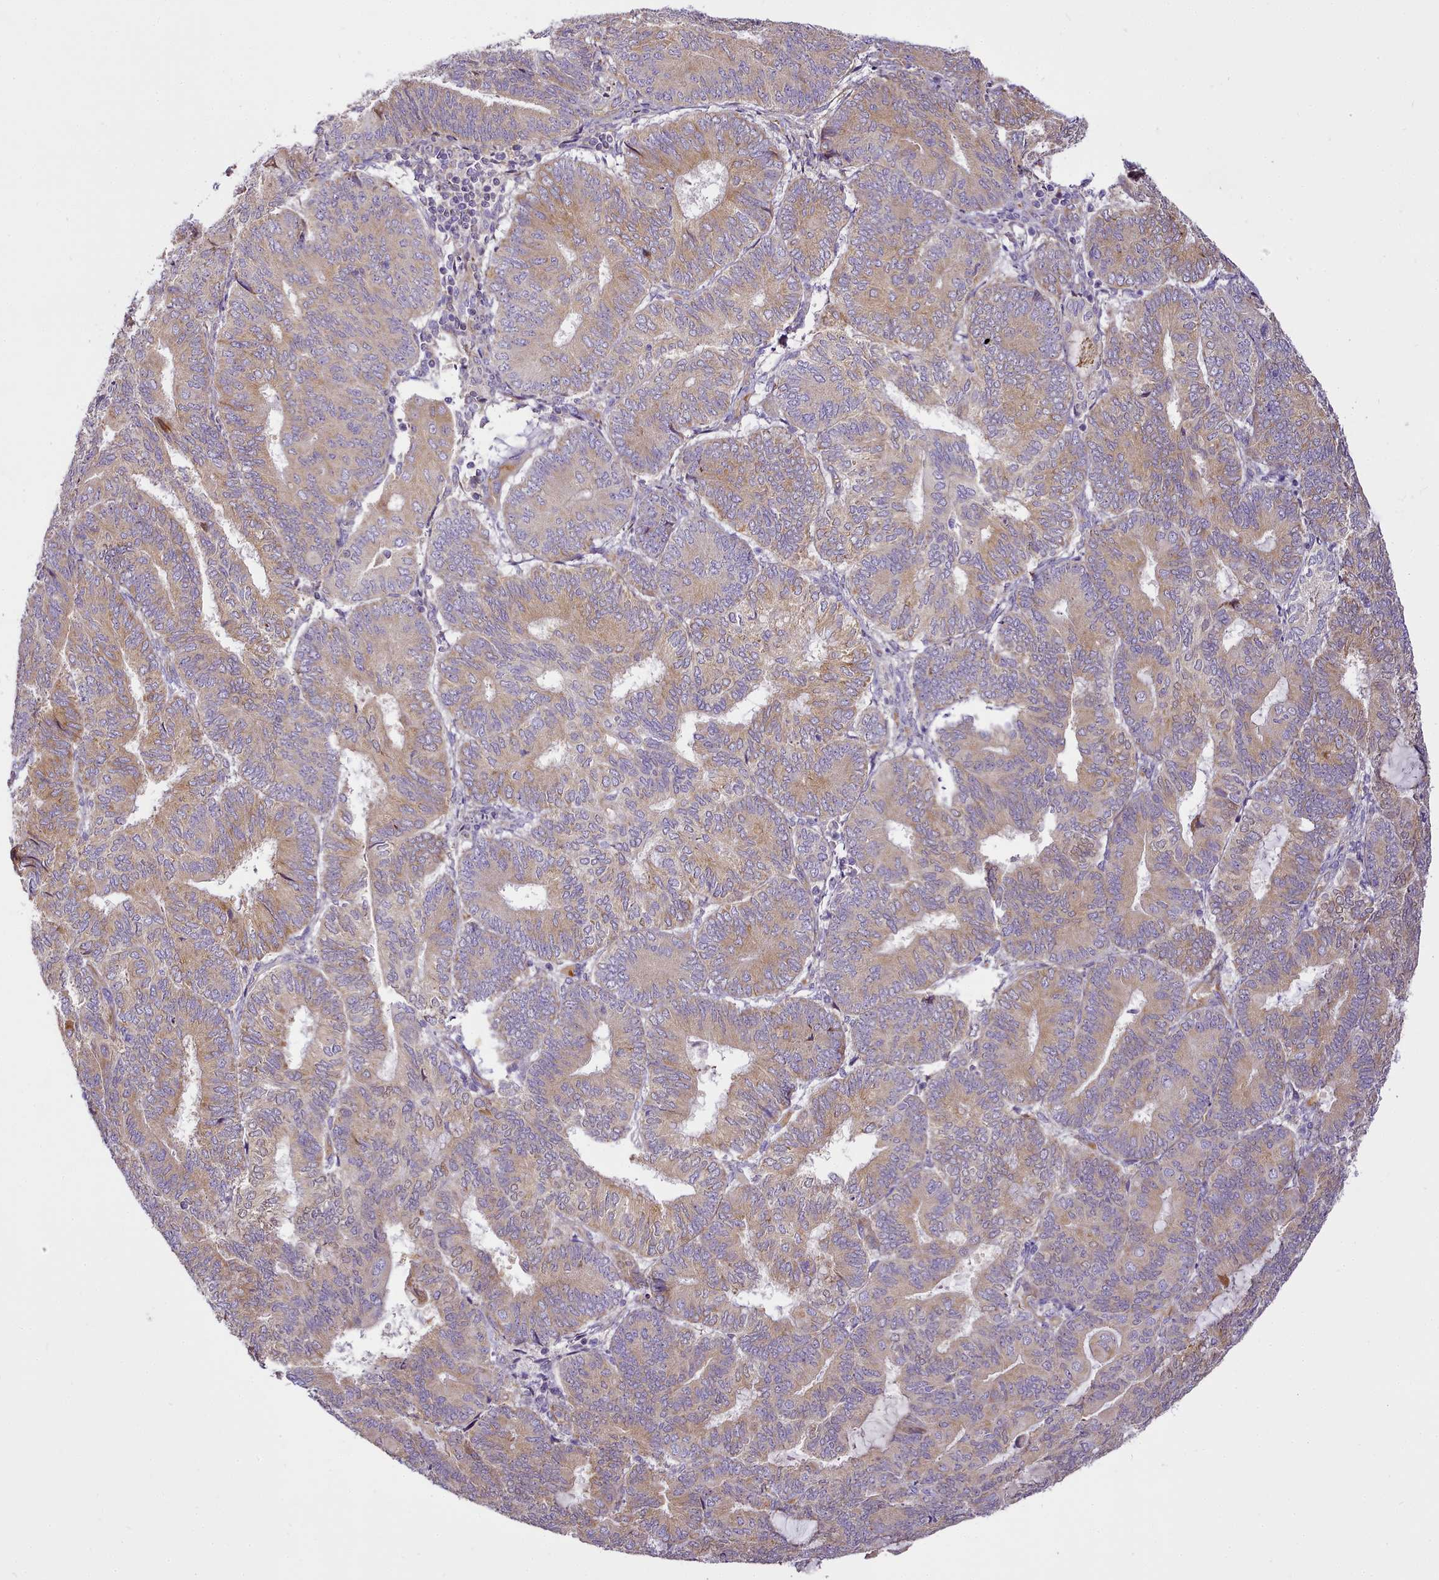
{"staining": {"intensity": "weak", "quantity": "25%-75%", "location": "cytoplasmic/membranous"}, "tissue": "endometrial cancer", "cell_type": "Tumor cells", "image_type": "cancer", "snomed": [{"axis": "morphology", "description": "Adenocarcinoma, NOS"}, {"axis": "topography", "description": "Endometrium"}], "caption": "Immunohistochemistry of adenocarcinoma (endometrial) displays low levels of weak cytoplasmic/membranous positivity in about 25%-75% of tumor cells.", "gene": "NBPF1", "patient": {"sex": "female", "age": 81}}